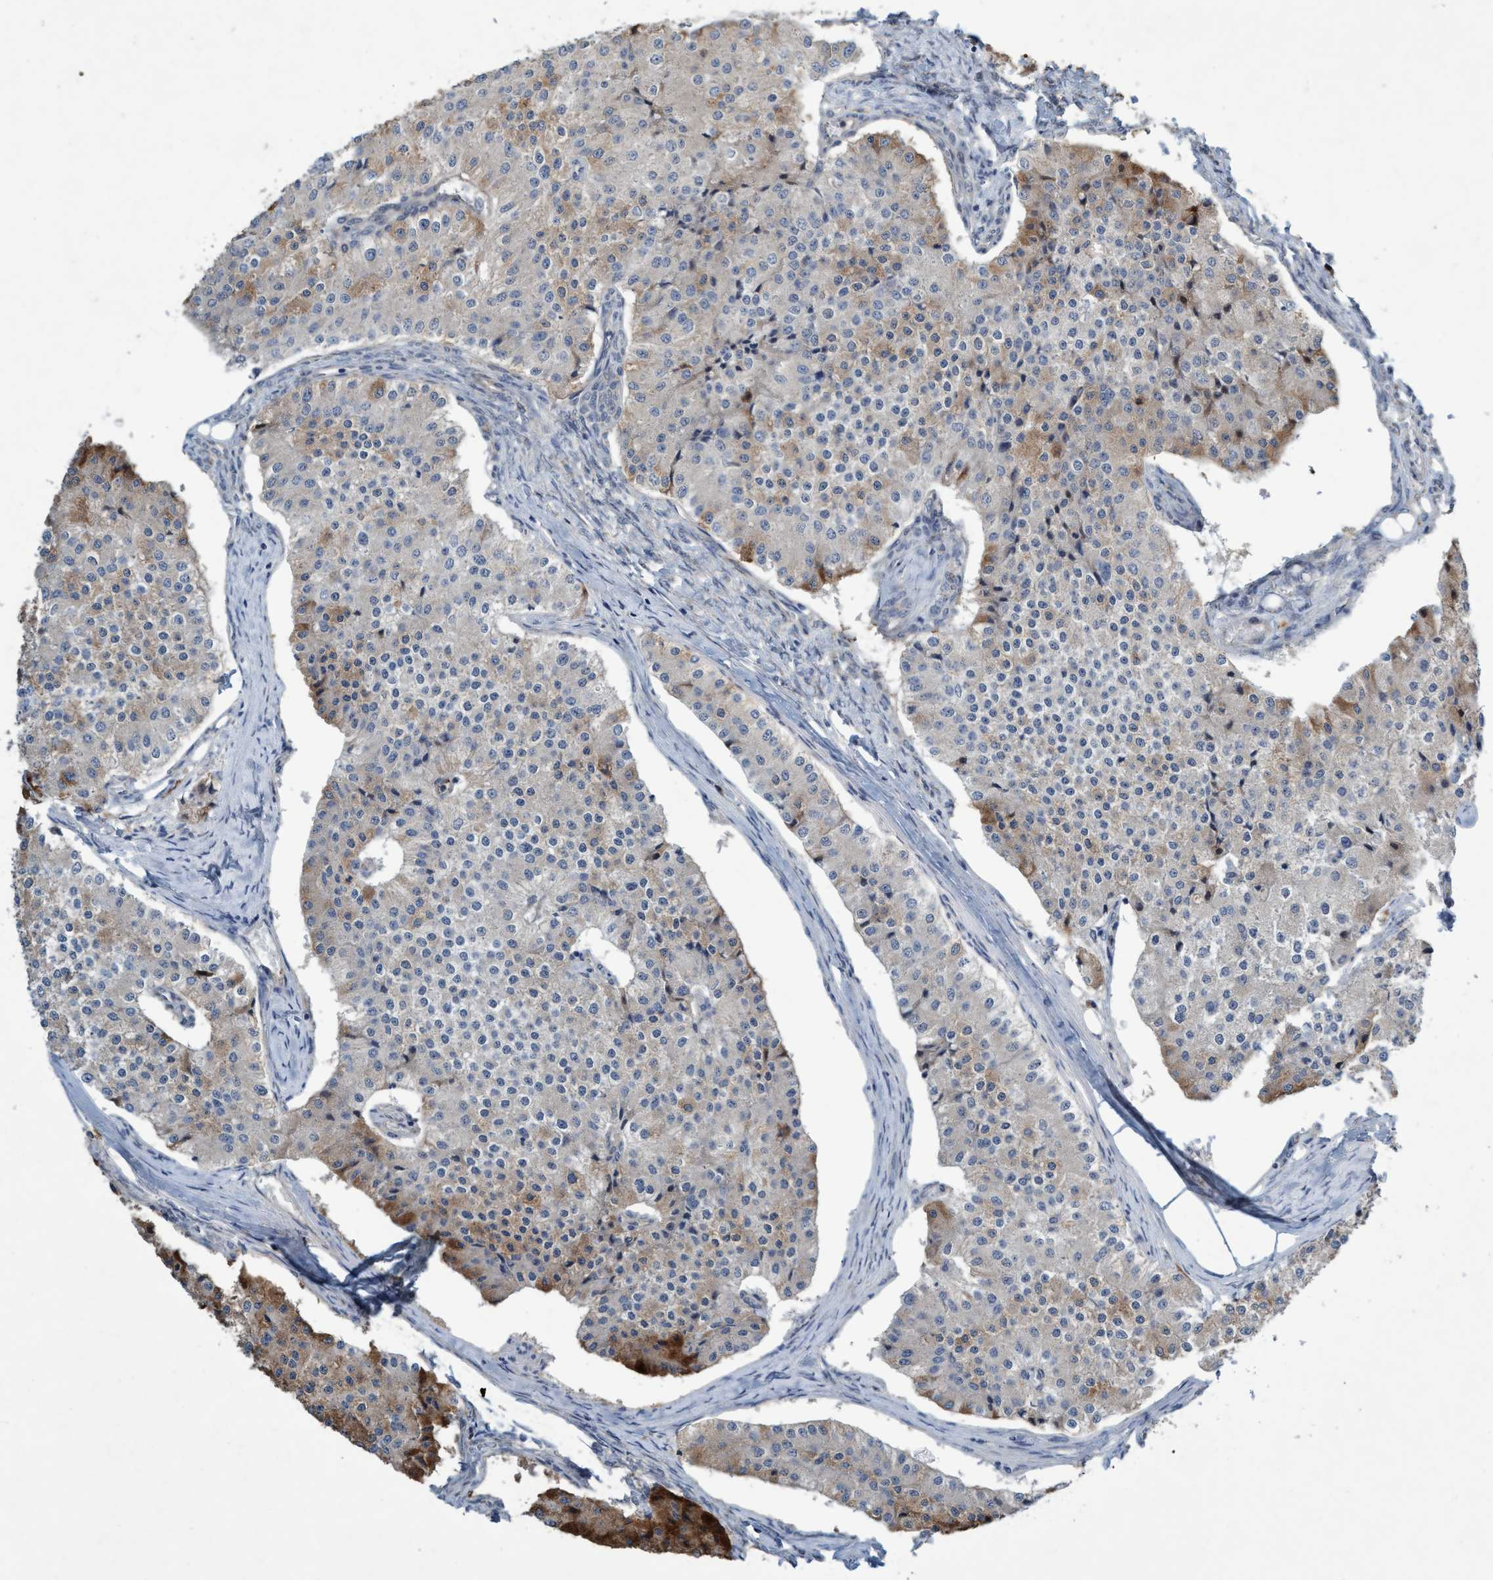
{"staining": {"intensity": "weak", "quantity": "<25%", "location": "cytoplasmic/membranous"}, "tissue": "carcinoid", "cell_type": "Tumor cells", "image_type": "cancer", "snomed": [{"axis": "morphology", "description": "Carcinoid, malignant, NOS"}, {"axis": "topography", "description": "Colon"}], "caption": "There is no significant positivity in tumor cells of carcinoid.", "gene": "TRIM65", "patient": {"sex": "female", "age": 52}}